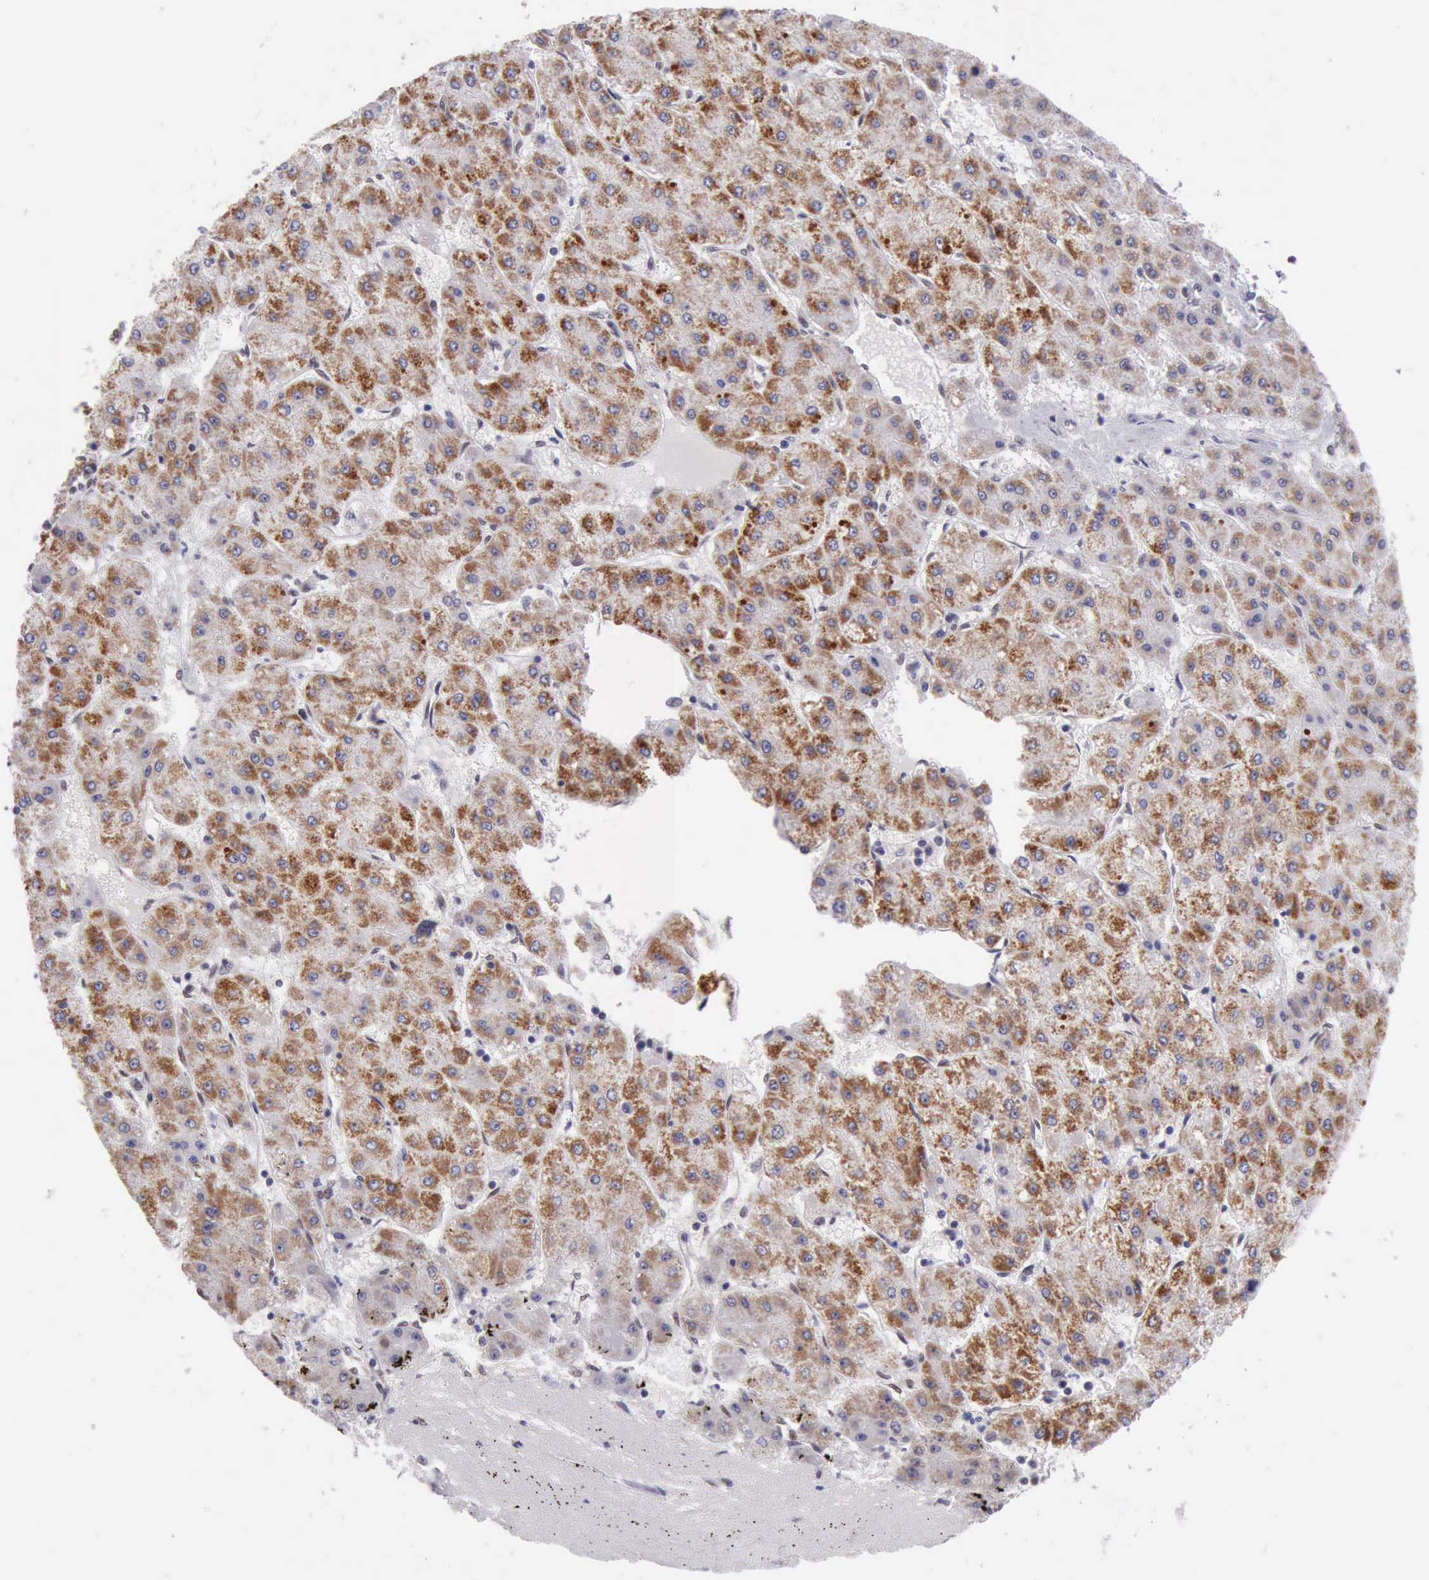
{"staining": {"intensity": "moderate", "quantity": "25%-75%", "location": "cytoplasmic/membranous"}, "tissue": "liver cancer", "cell_type": "Tumor cells", "image_type": "cancer", "snomed": [{"axis": "morphology", "description": "Carcinoma, Hepatocellular, NOS"}, {"axis": "topography", "description": "Liver"}], "caption": "Immunohistochemistry (IHC) (DAB (3,3'-diaminobenzidine)) staining of liver cancer (hepatocellular carcinoma) reveals moderate cytoplasmic/membranous protein expression in approximately 25%-75% of tumor cells.", "gene": "ERCC4", "patient": {"sex": "female", "age": 52}}